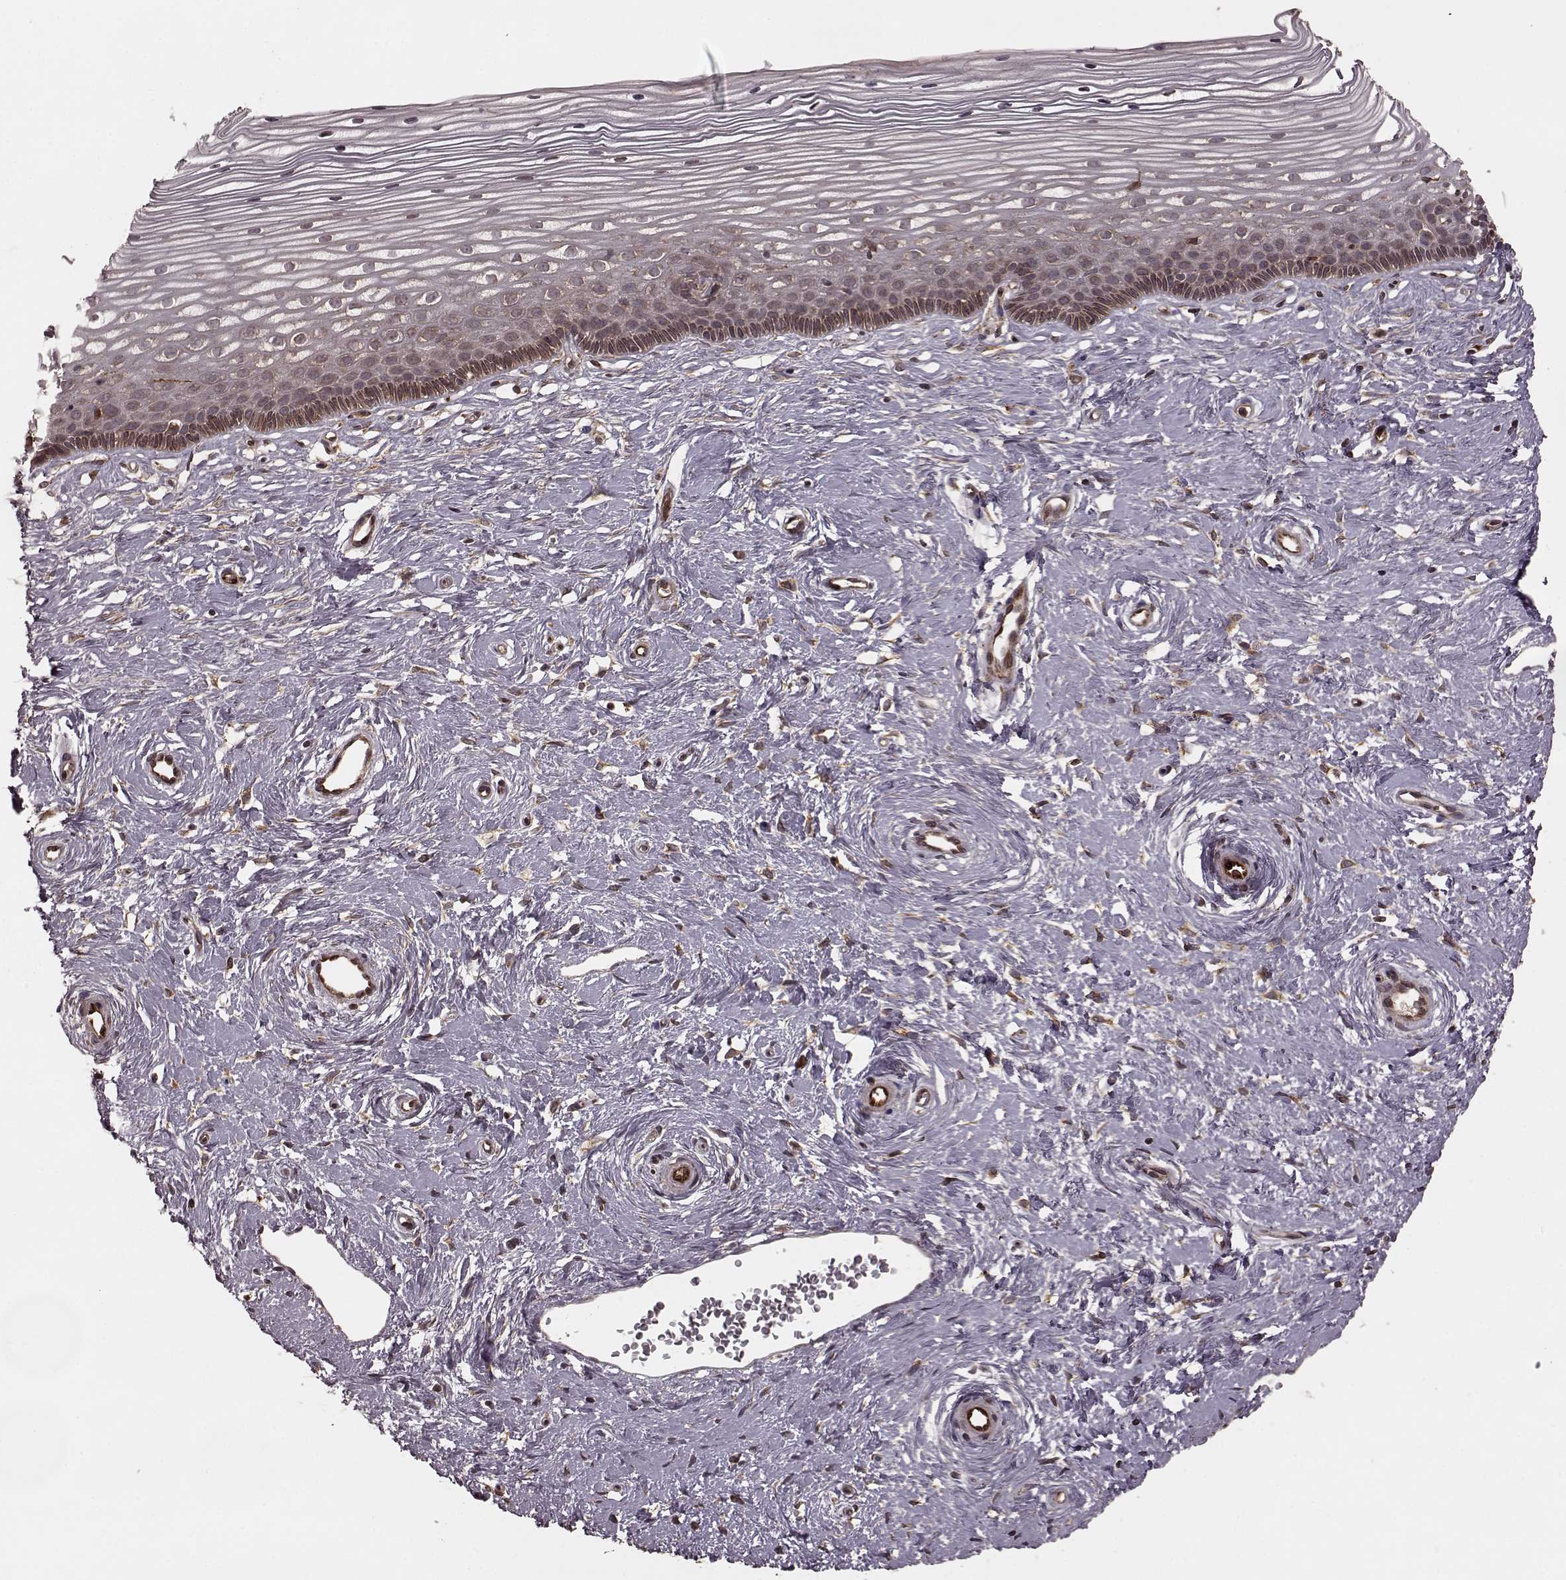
{"staining": {"intensity": "moderate", "quantity": ">75%", "location": "cytoplasmic/membranous"}, "tissue": "cervix", "cell_type": "Glandular cells", "image_type": "normal", "snomed": [{"axis": "morphology", "description": "Normal tissue, NOS"}, {"axis": "topography", "description": "Cervix"}], "caption": "Immunohistochemistry of unremarkable human cervix exhibits medium levels of moderate cytoplasmic/membranous expression in about >75% of glandular cells. Using DAB (3,3'-diaminobenzidine) (brown) and hematoxylin (blue) stains, captured at high magnification using brightfield microscopy.", "gene": "AGPAT1", "patient": {"sex": "female", "age": 40}}